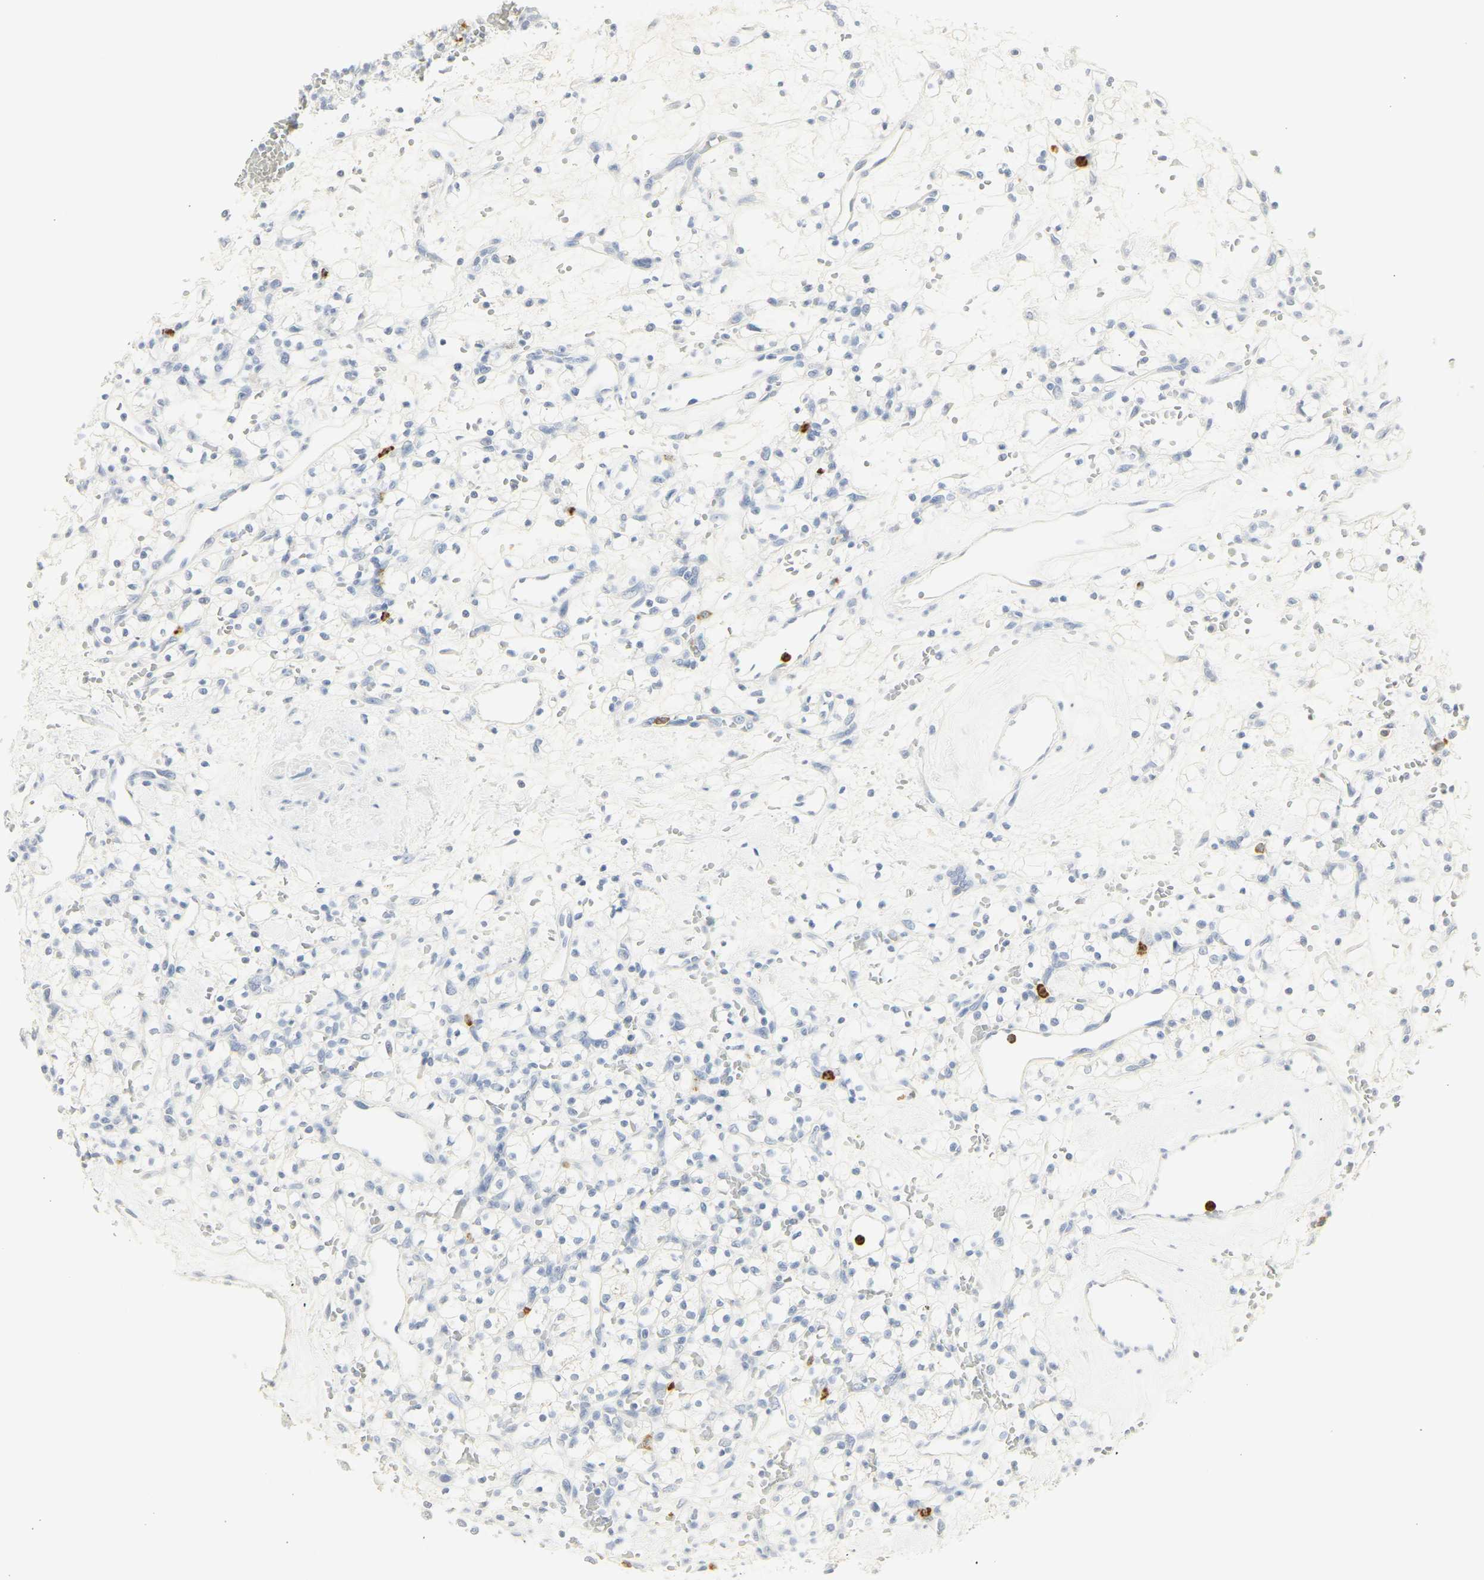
{"staining": {"intensity": "negative", "quantity": "none", "location": "none"}, "tissue": "renal cancer", "cell_type": "Tumor cells", "image_type": "cancer", "snomed": [{"axis": "morphology", "description": "Adenocarcinoma, NOS"}, {"axis": "topography", "description": "Kidney"}], "caption": "High magnification brightfield microscopy of renal cancer (adenocarcinoma) stained with DAB (3,3'-diaminobenzidine) (brown) and counterstained with hematoxylin (blue): tumor cells show no significant expression. (DAB immunohistochemistry (IHC), high magnification).", "gene": "MPO", "patient": {"sex": "female", "age": 60}}